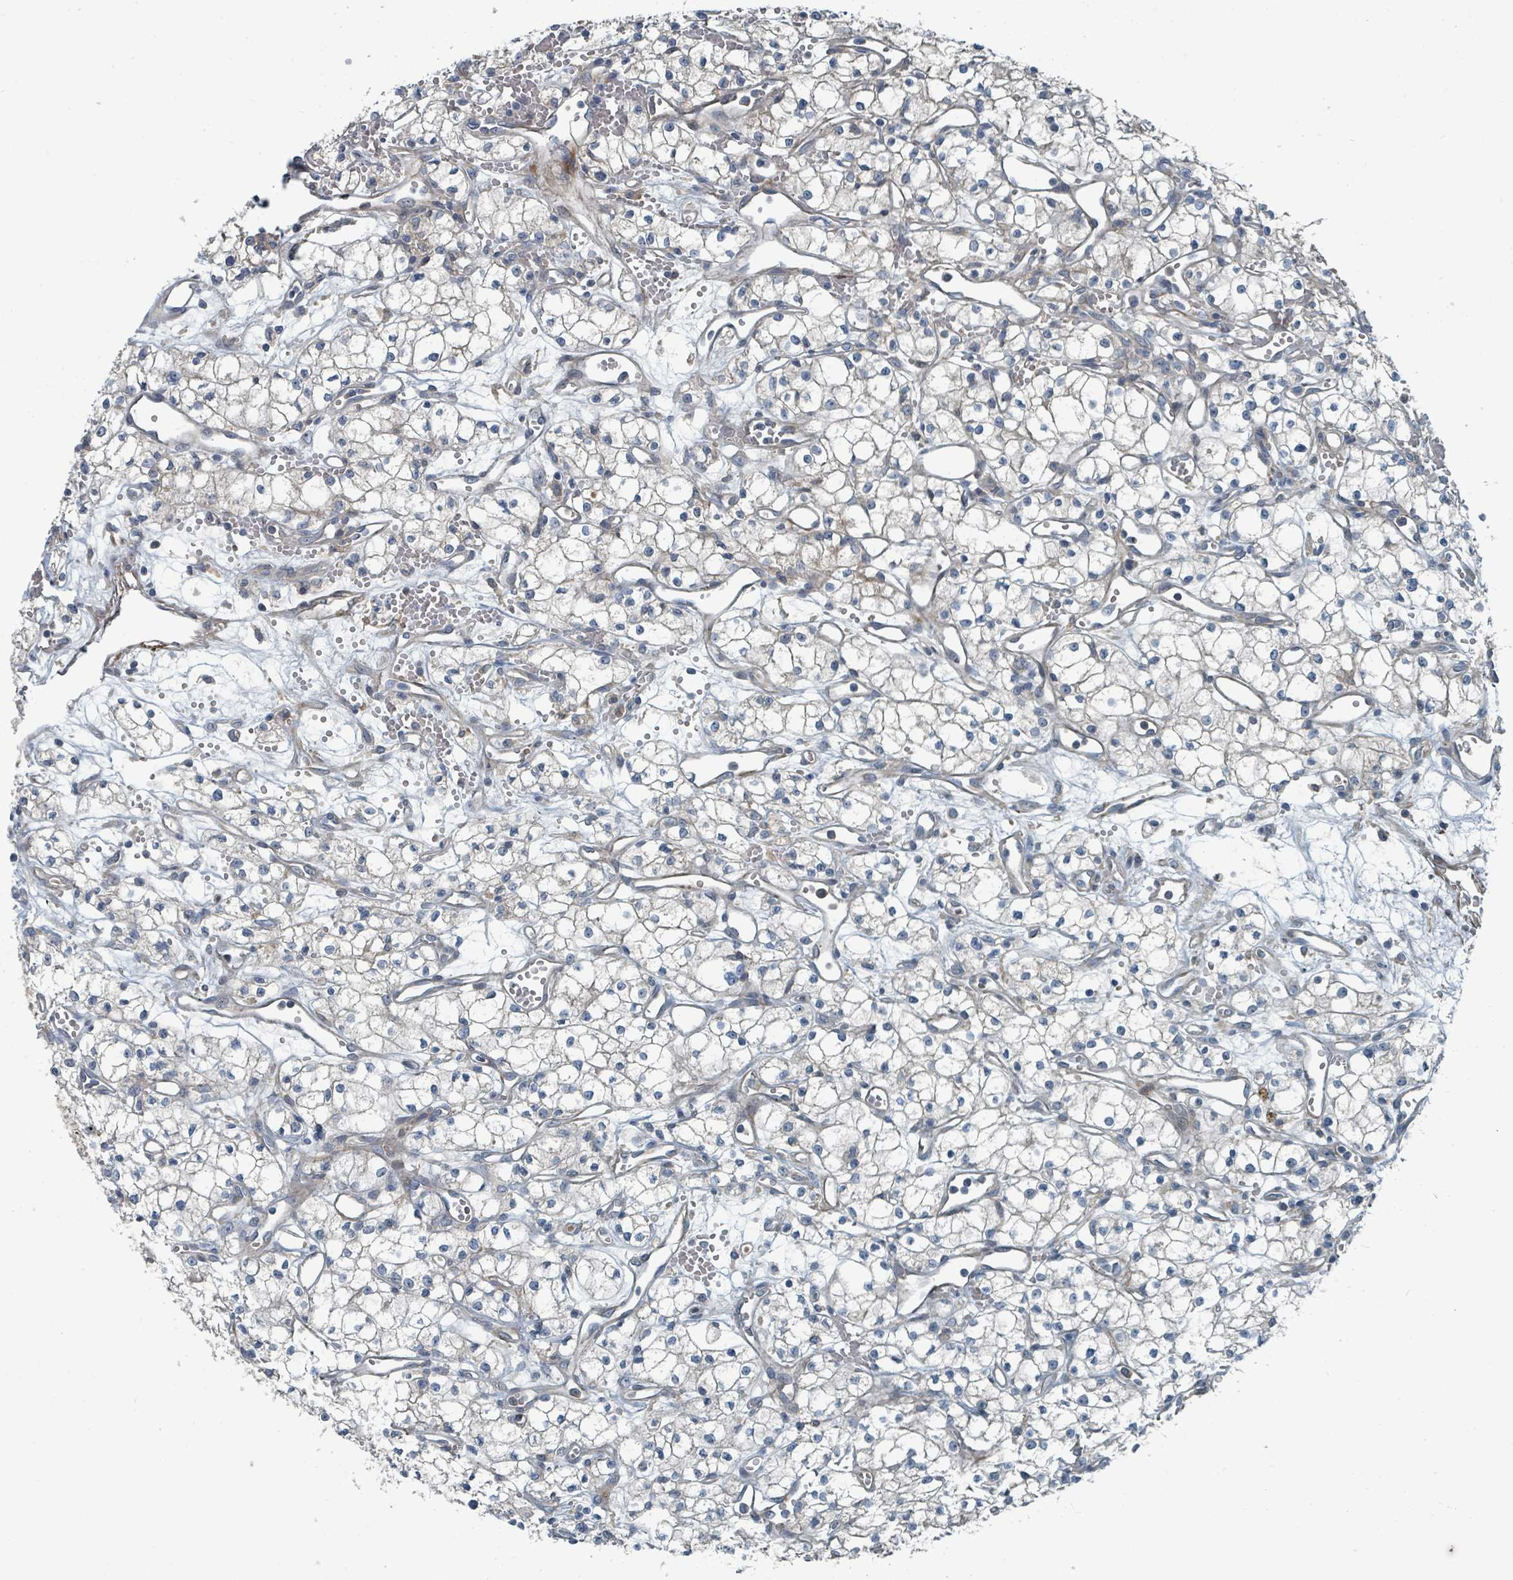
{"staining": {"intensity": "negative", "quantity": "none", "location": "none"}, "tissue": "renal cancer", "cell_type": "Tumor cells", "image_type": "cancer", "snomed": [{"axis": "morphology", "description": "Adenocarcinoma, NOS"}, {"axis": "topography", "description": "Kidney"}], "caption": "High magnification brightfield microscopy of renal cancer (adenocarcinoma) stained with DAB (3,3'-diaminobenzidine) (brown) and counterstained with hematoxylin (blue): tumor cells show no significant staining. The staining is performed using DAB brown chromogen with nuclei counter-stained in using hematoxylin.", "gene": "SLC44A5", "patient": {"sex": "male", "age": 59}}